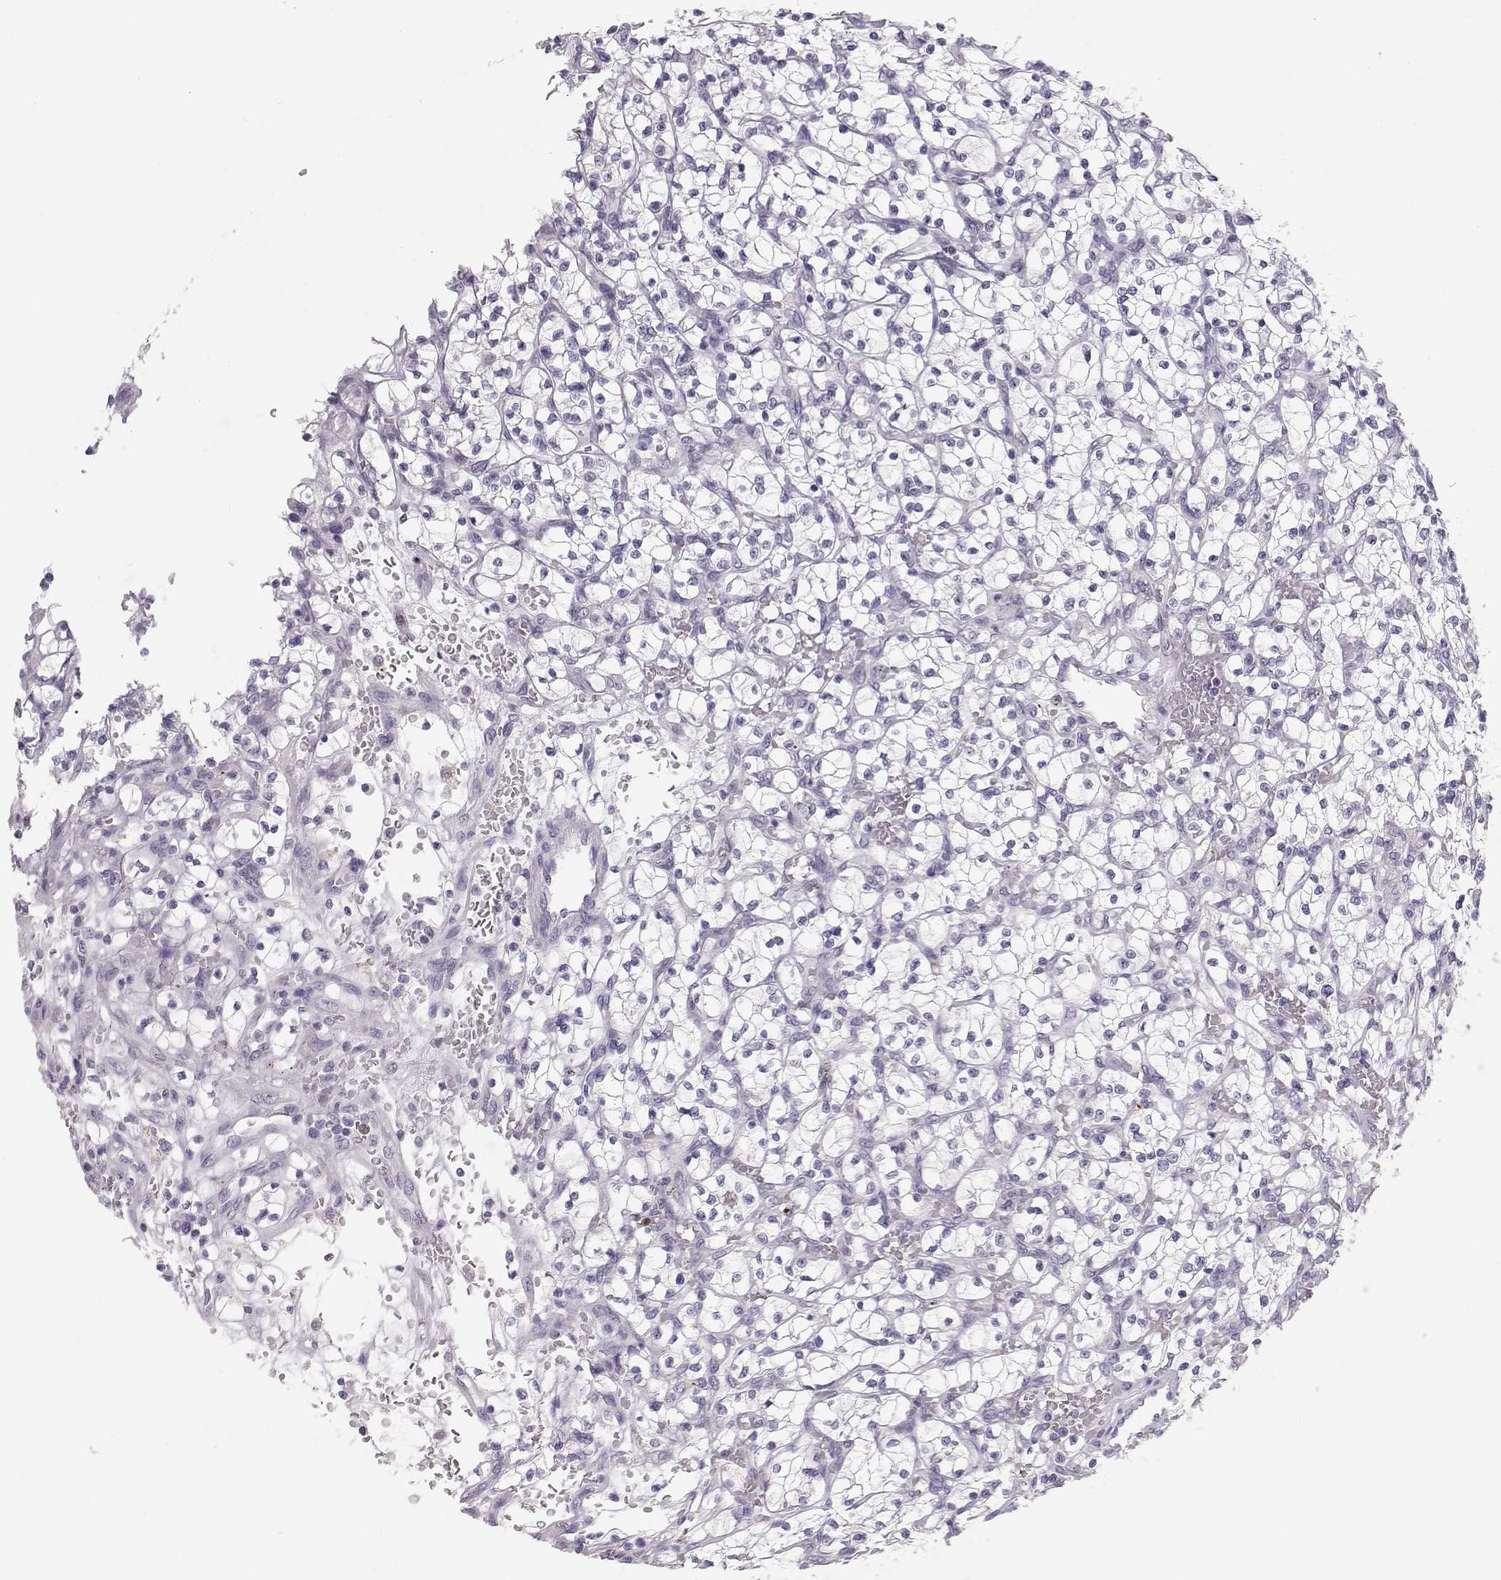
{"staining": {"intensity": "negative", "quantity": "none", "location": "none"}, "tissue": "renal cancer", "cell_type": "Tumor cells", "image_type": "cancer", "snomed": [{"axis": "morphology", "description": "Adenocarcinoma, NOS"}, {"axis": "topography", "description": "Kidney"}], "caption": "There is no significant positivity in tumor cells of adenocarcinoma (renal).", "gene": "NUTM1", "patient": {"sex": "female", "age": 64}}